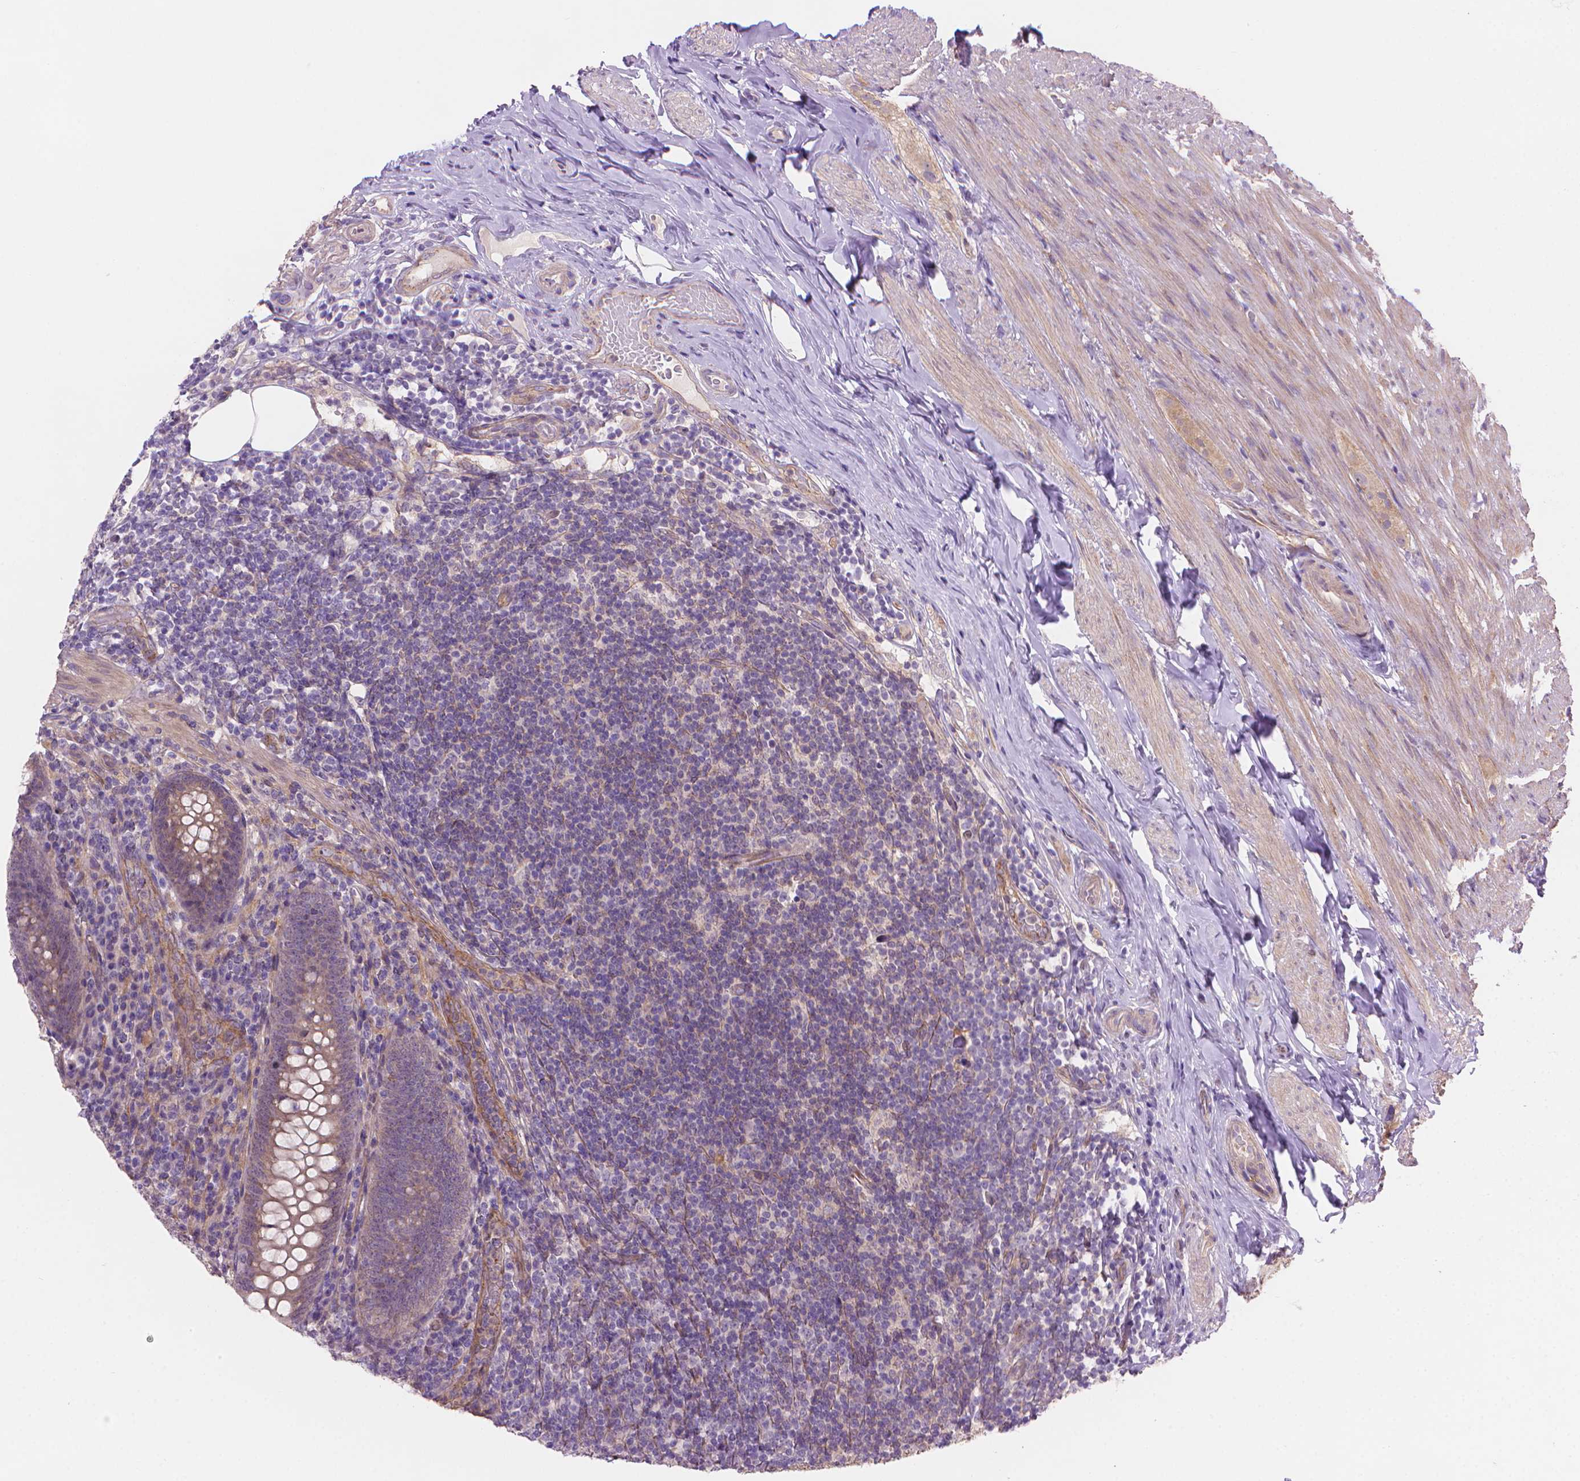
{"staining": {"intensity": "weak", "quantity": ">75%", "location": "cytoplasmic/membranous"}, "tissue": "appendix", "cell_type": "Glandular cells", "image_type": "normal", "snomed": [{"axis": "morphology", "description": "Normal tissue, NOS"}, {"axis": "topography", "description": "Appendix"}], "caption": "A low amount of weak cytoplasmic/membranous expression is identified in about >75% of glandular cells in normal appendix.", "gene": "AMMECR1L", "patient": {"sex": "male", "age": 47}}